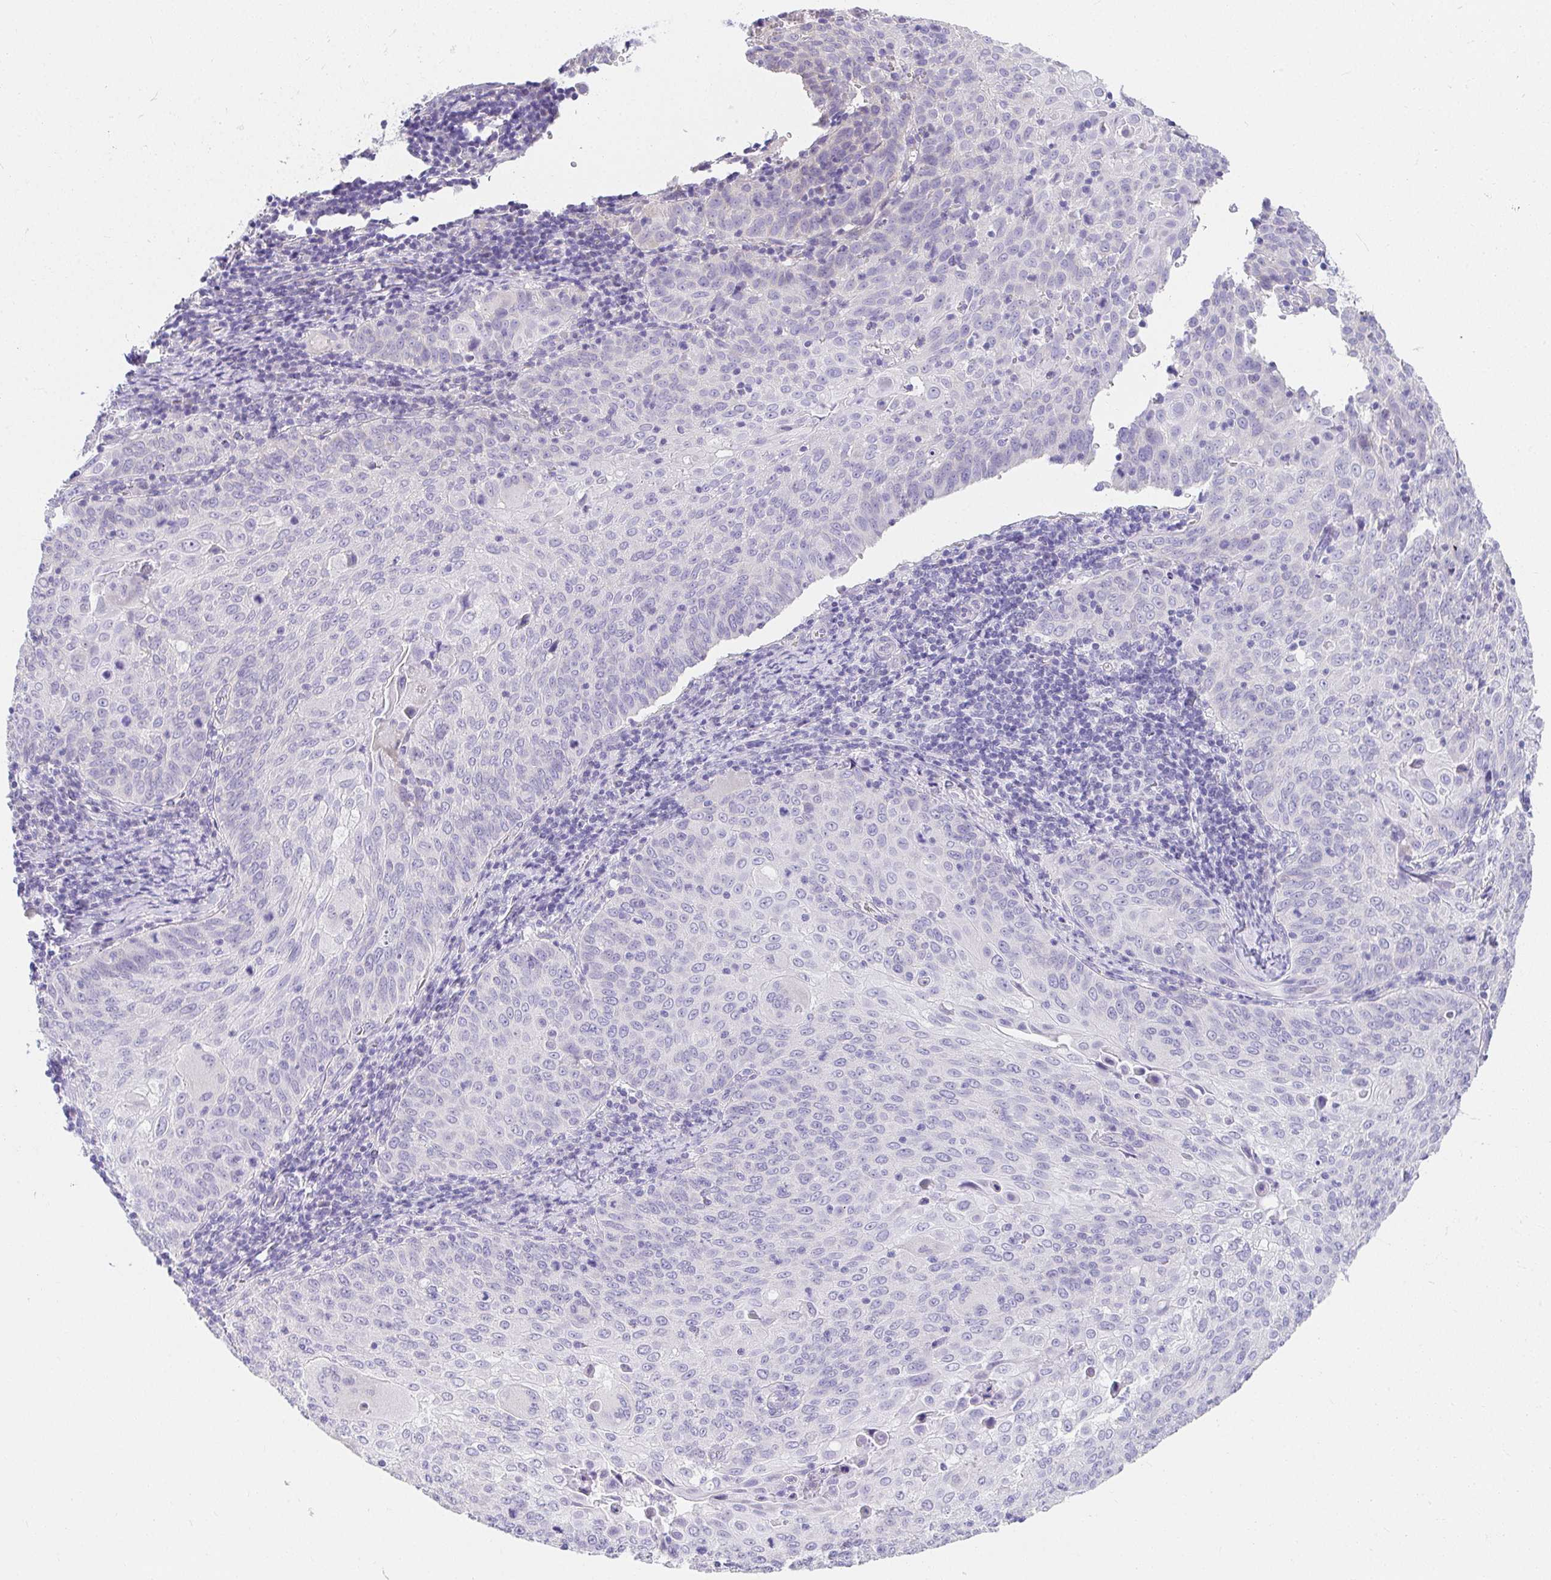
{"staining": {"intensity": "negative", "quantity": "none", "location": "none"}, "tissue": "cervical cancer", "cell_type": "Tumor cells", "image_type": "cancer", "snomed": [{"axis": "morphology", "description": "Squamous cell carcinoma, NOS"}, {"axis": "topography", "description": "Cervix"}], "caption": "High magnification brightfield microscopy of cervical squamous cell carcinoma stained with DAB (3,3'-diaminobenzidine) (brown) and counterstained with hematoxylin (blue): tumor cells show no significant positivity.", "gene": "VGLL1", "patient": {"sex": "female", "age": 65}}